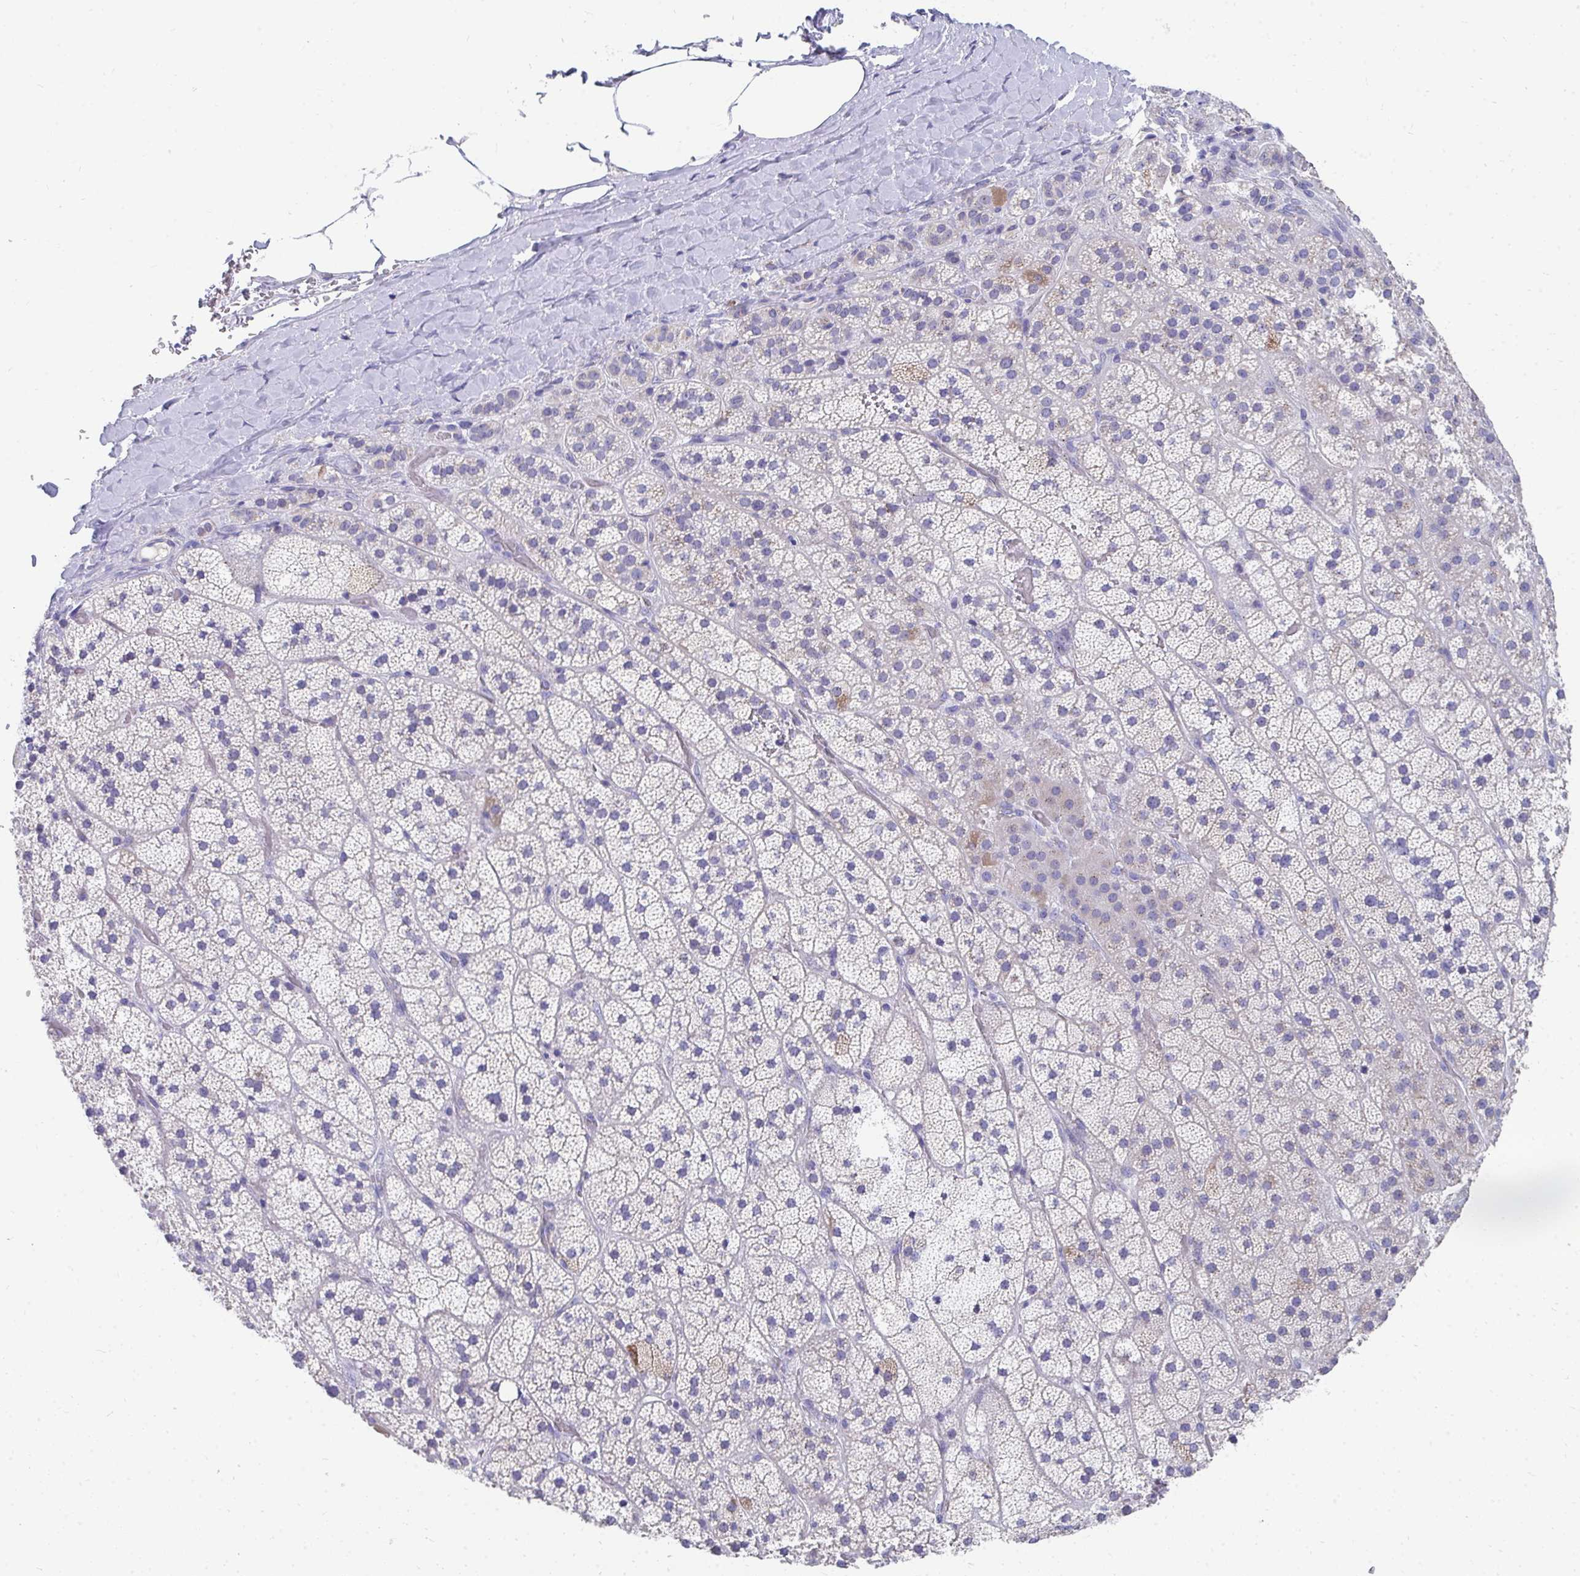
{"staining": {"intensity": "weak", "quantity": "<25%", "location": "cytoplasmic/membranous"}, "tissue": "adrenal gland", "cell_type": "Glandular cells", "image_type": "normal", "snomed": [{"axis": "morphology", "description": "Normal tissue, NOS"}, {"axis": "topography", "description": "Adrenal gland"}], "caption": "This is a histopathology image of immunohistochemistry staining of unremarkable adrenal gland, which shows no expression in glandular cells. The staining is performed using DAB (3,3'-diaminobenzidine) brown chromogen with nuclei counter-stained in using hematoxylin.", "gene": "TMPRSS2", "patient": {"sex": "male", "age": 57}}